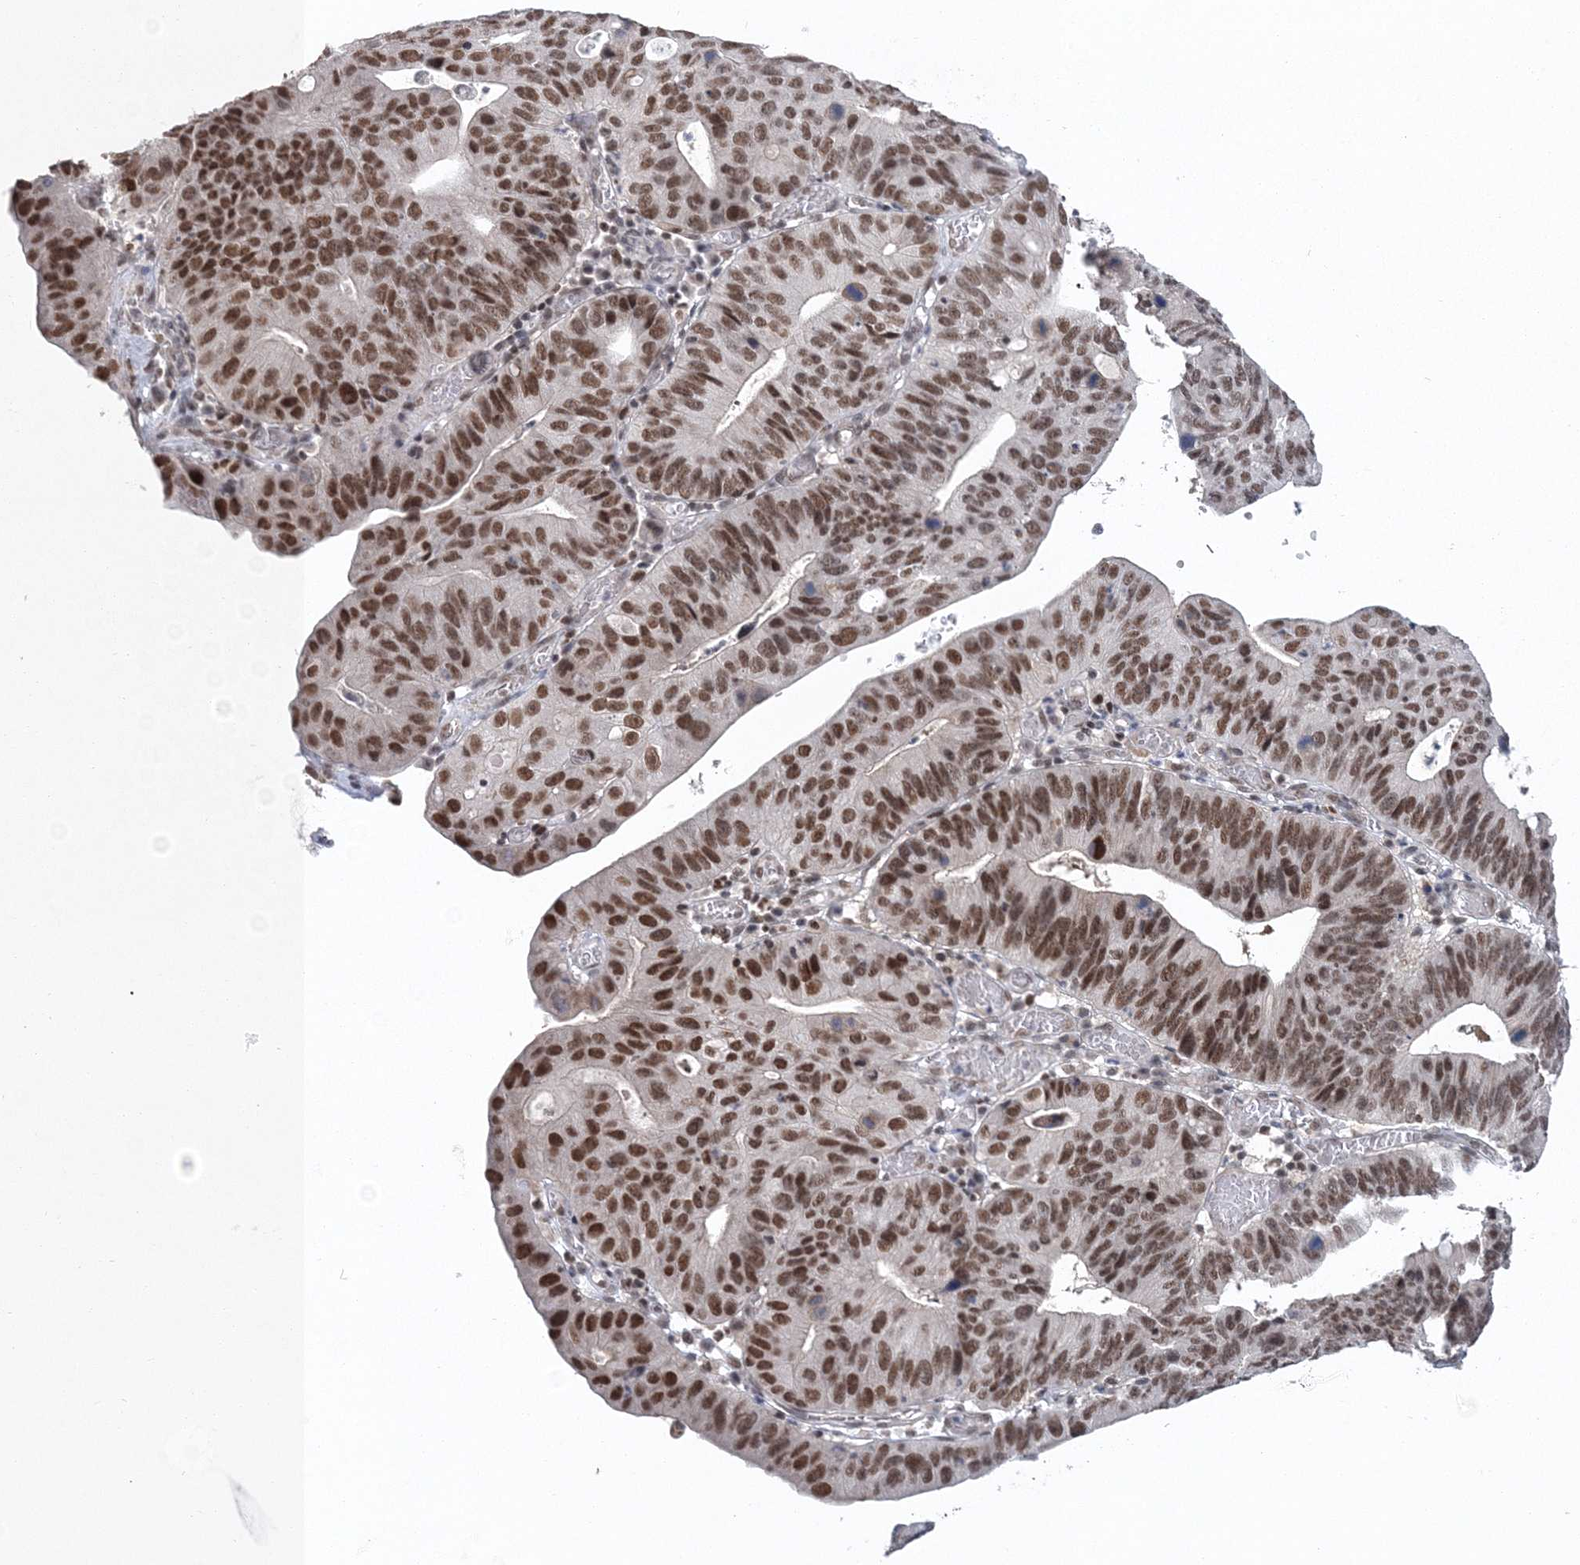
{"staining": {"intensity": "moderate", "quantity": ">75%", "location": "nuclear"}, "tissue": "stomach cancer", "cell_type": "Tumor cells", "image_type": "cancer", "snomed": [{"axis": "morphology", "description": "Adenocarcinoma, NOS"}, {"axis": "topography", "description": "Stomach"}], "caption": "Immunohistochemical staining of stomach cancer reveals medium levels of moderate nuclear protein positivity in approximately >75% of tumor cells.", "gene": "PDS5A", "patient": {"sex": "male", "age": 59}}